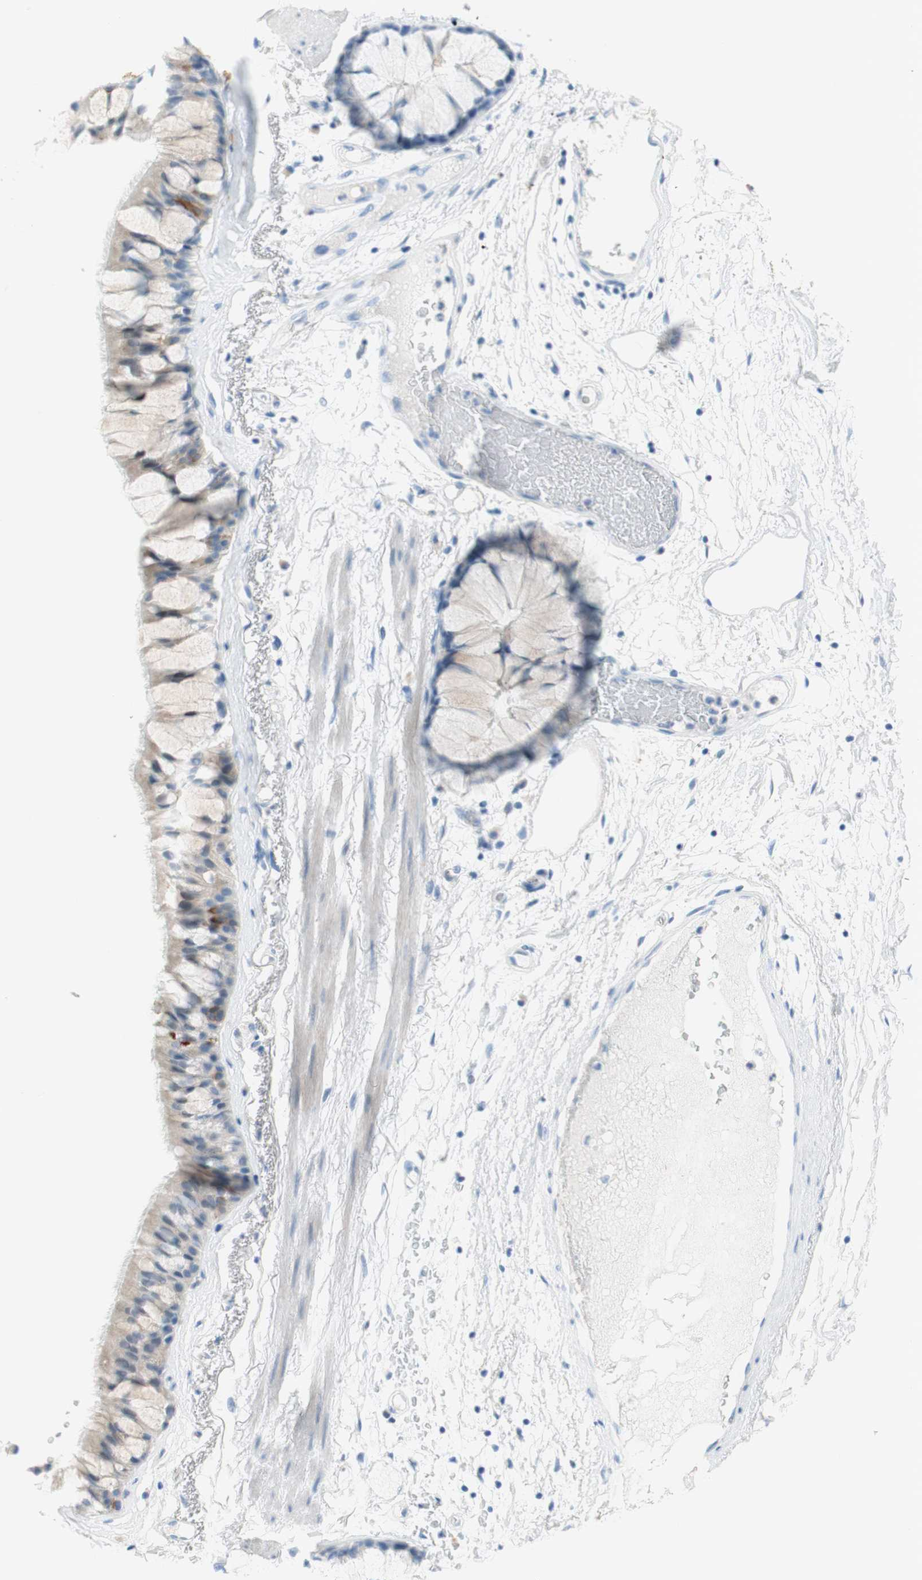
{"staining": {"intensity": "weak", "quantity": "<25%", "location": "cytoplasmic/membranous"}, "tissue": "bronchus", "cell_type": "Respiratory epithelial cells", "image_type": "normal", "snomed": [{"axis": "morphology", "description": "Normal tissue, NOS"}, {"axis": "topography", "description": "Bronchus"}], "caption": "Photomicrograph shows no significant protein staining in respiratory epithelial cells of benign bronchus. The staining is performed using DAB brown chromogen with nuclei counter-stained in using hematoxylin.", "gene": "POLR2J3", "patient": {"sex": "male", "age": 66}}